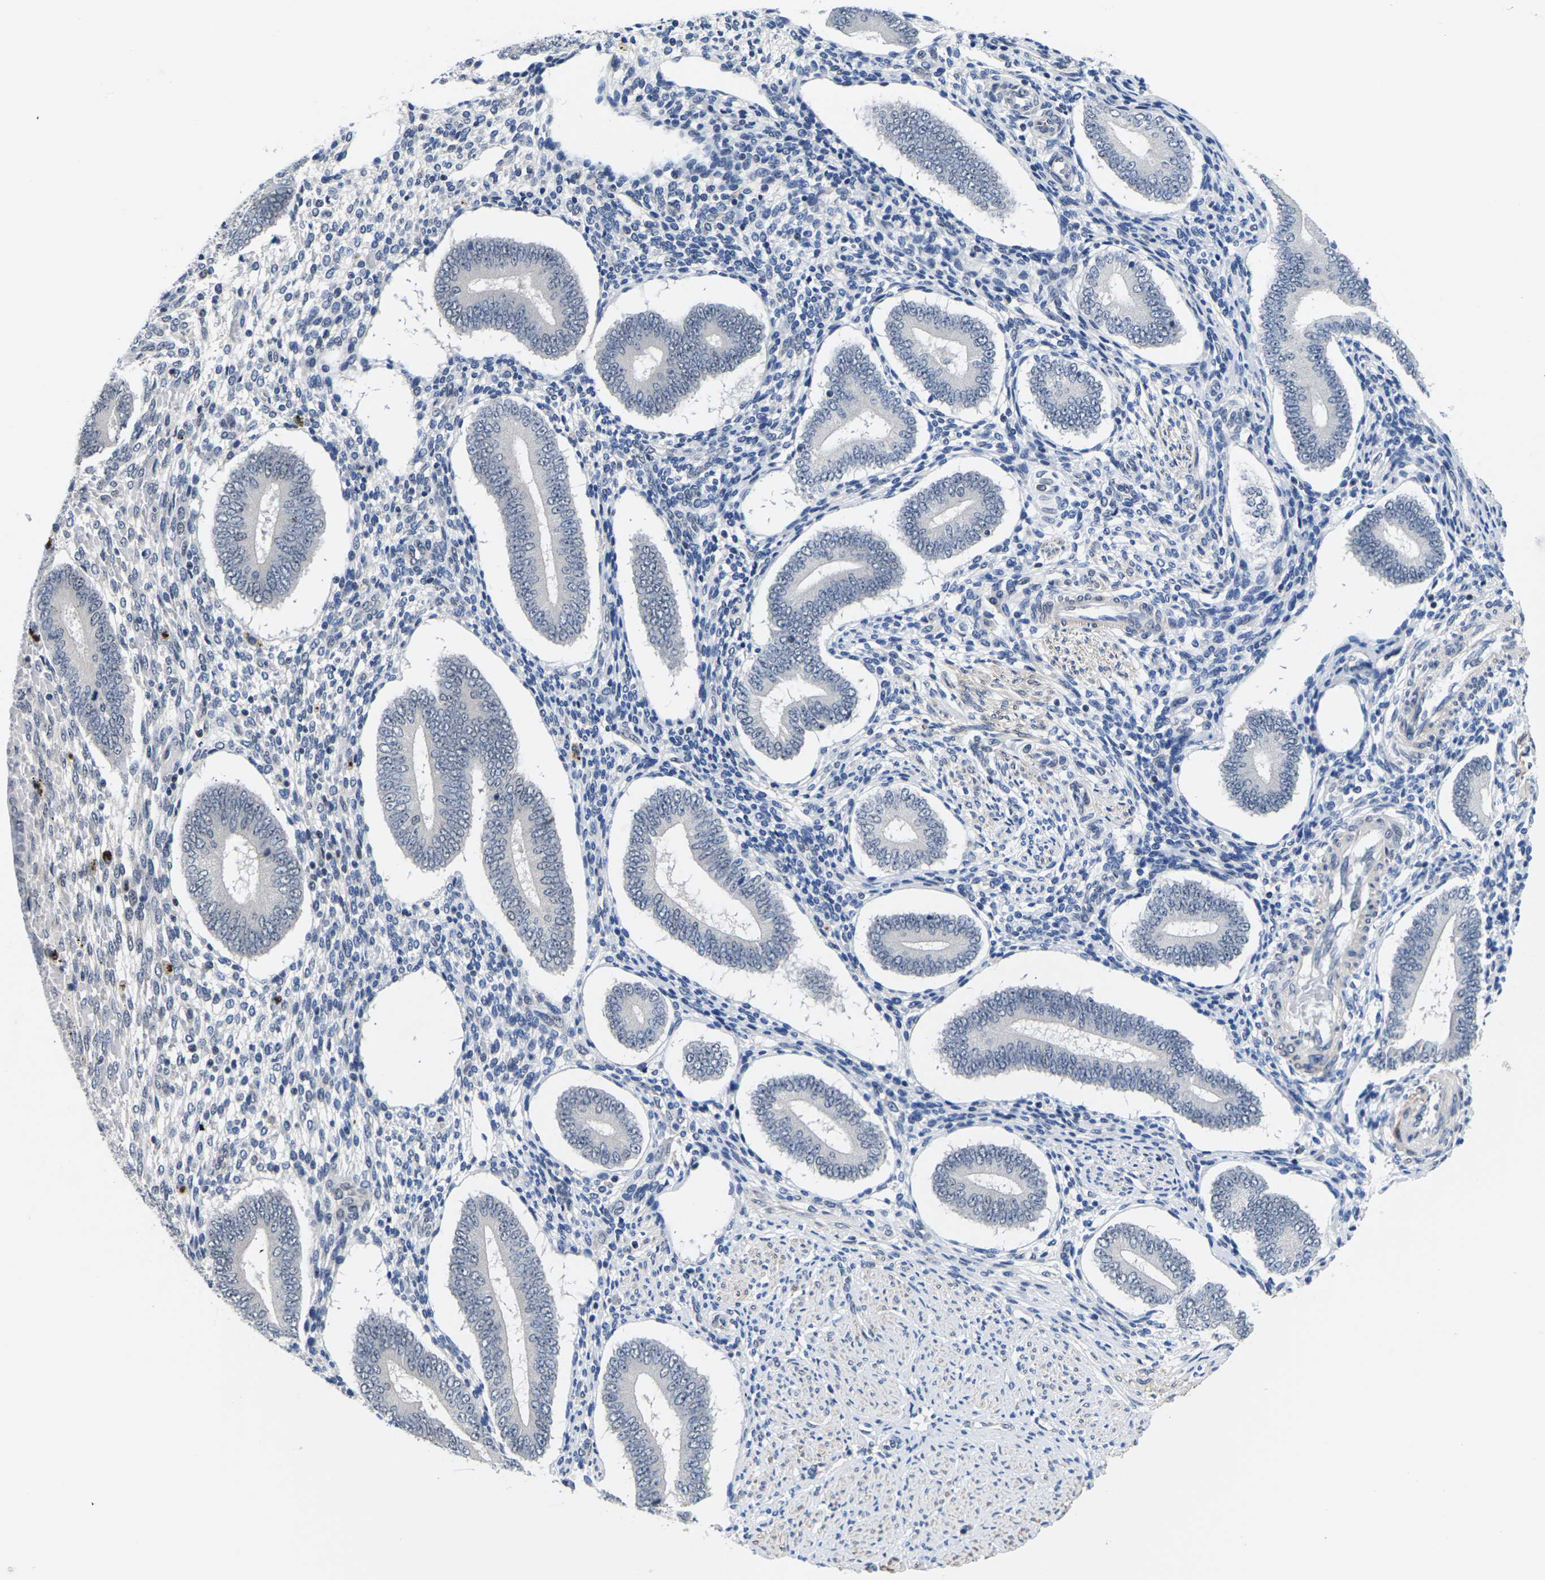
{"staining": {"intensity": "negative", "quantity": "none", "location": "none"}, "tissue": "endometrium", "cell_type": "Cells in endometrial stroma", "image_type": "normal", "snomed": [{"axis": "morphology", "description": "Normal tissue, NOS"}, {"axis": "topography", "description": "Endometrium"}], "caption": "This image is of benign endometrium stained with immunohistochemistry (IHC) to label a protein in brown with the nuclei are counter-stained blue. There is no expression in cells in endometrial stroma. The staining was performed using DAB (3,3'-diaminobenzidine) to visualize the protein expression in brown, while the nuclei were stained in blue with hematoxylin (Magnification: 20x).", "gene": "ST6GAL2", "patient": {"sex": "female", "age": 42}}